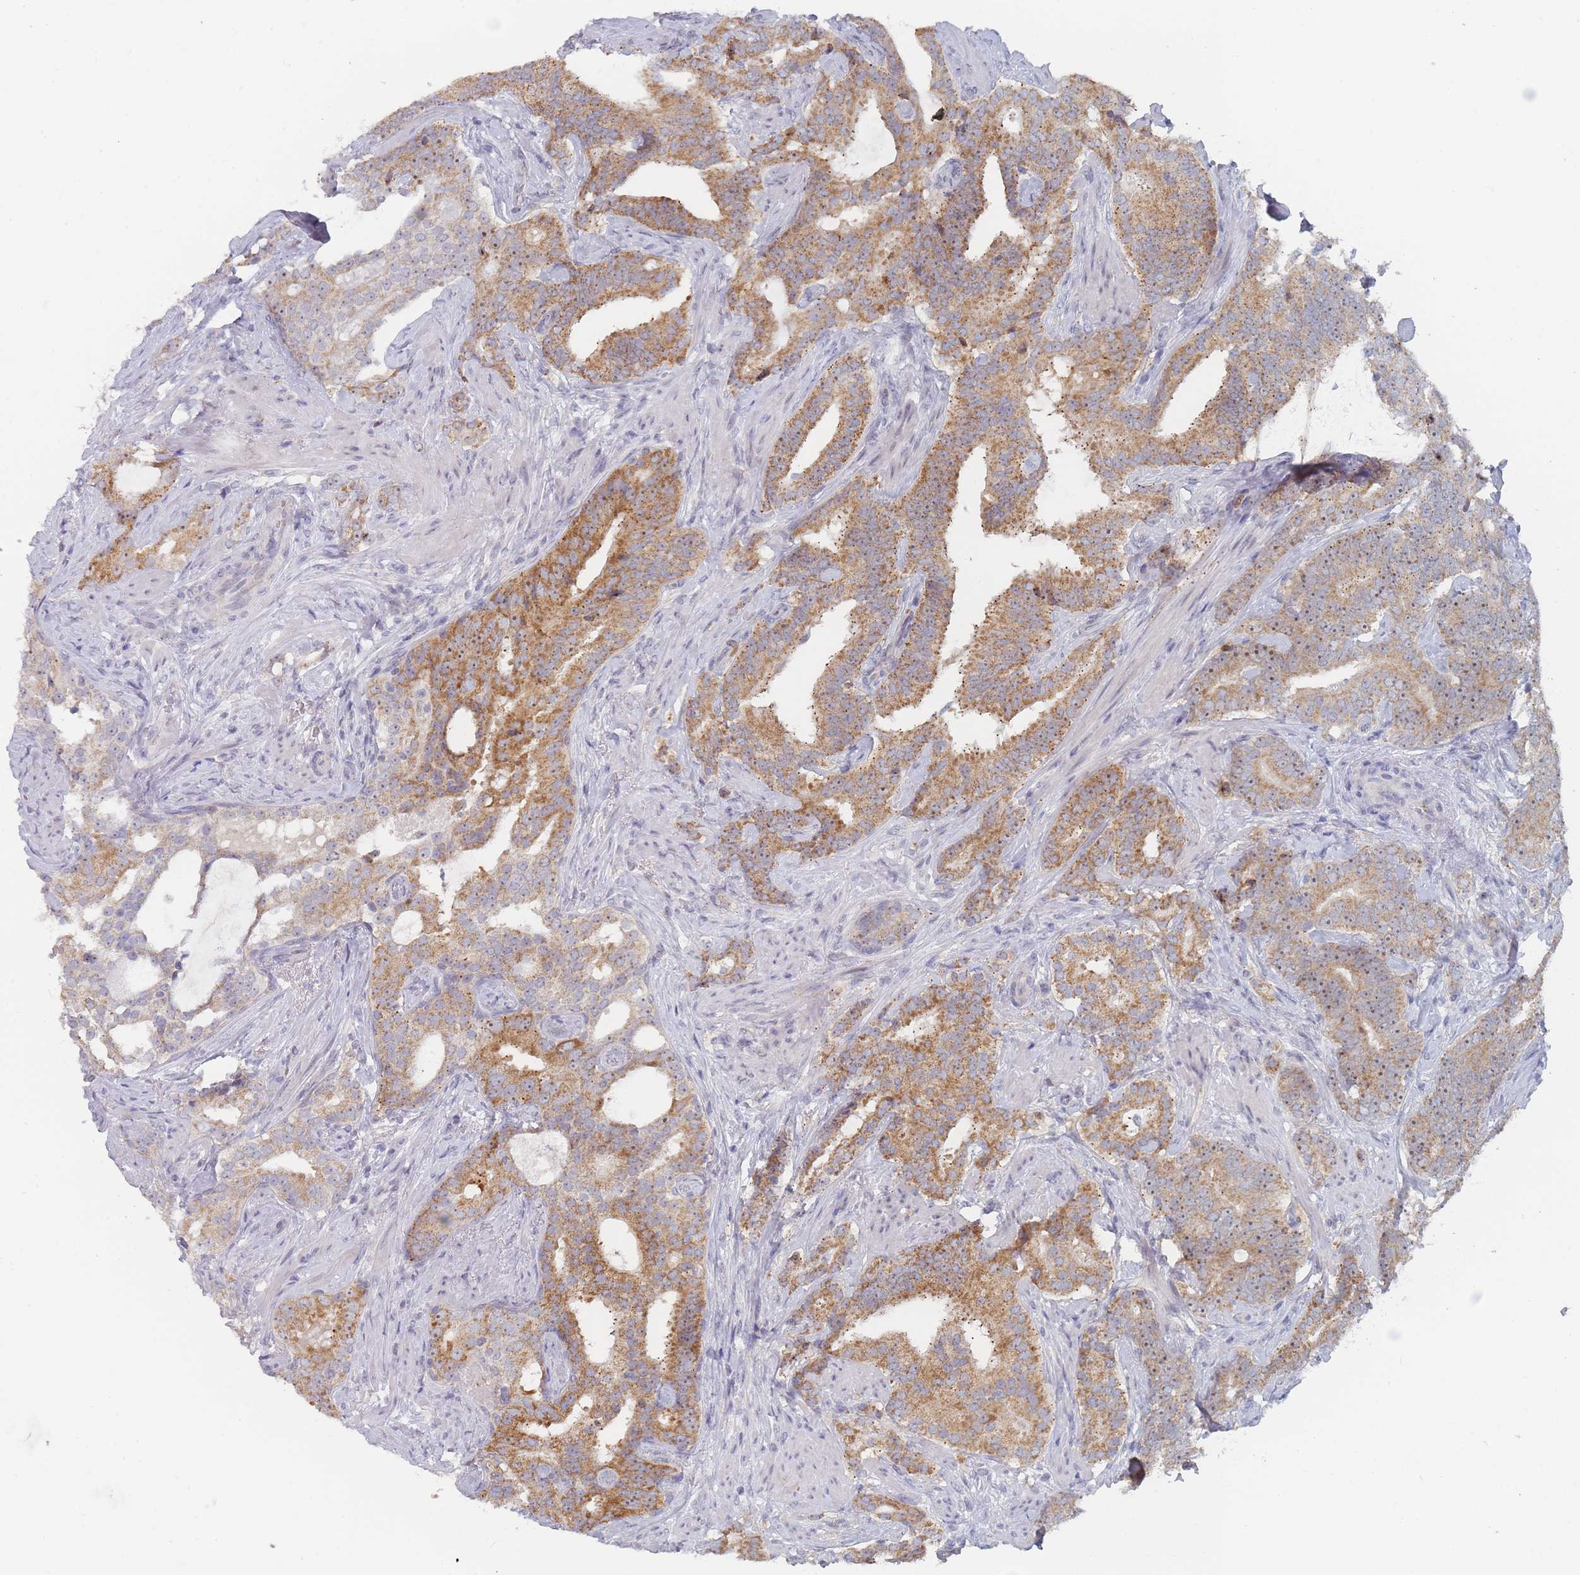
{"staining": {"intensity": "moderate", "quantity": "25%-75%", "location": "cytoplasmic/membranous"}, "tissue": "prostate cancer", "cell_type": "Tumor cells", "image_type": "cancer", "snomed": [{"axis": "morphology", "description": "Adenocarcinoma, High grade"}, {"axis": "topography", "description": "Prostate"}], "caption": "IHC staining of prostate adenocarcinoma (high-grade), which exhibits medium levels of moderate cytoplasmic/membranous positivity in about 25%-75% of tumor cells indicating moderate cytoplasmic/membranous protein expression. The staining was performed using DAB (brown) for protein detection and nuclei were counterstained in hematoxylin (blue).", "gene": "RNF8", "patient": {"sex": "male", "age": 64}}